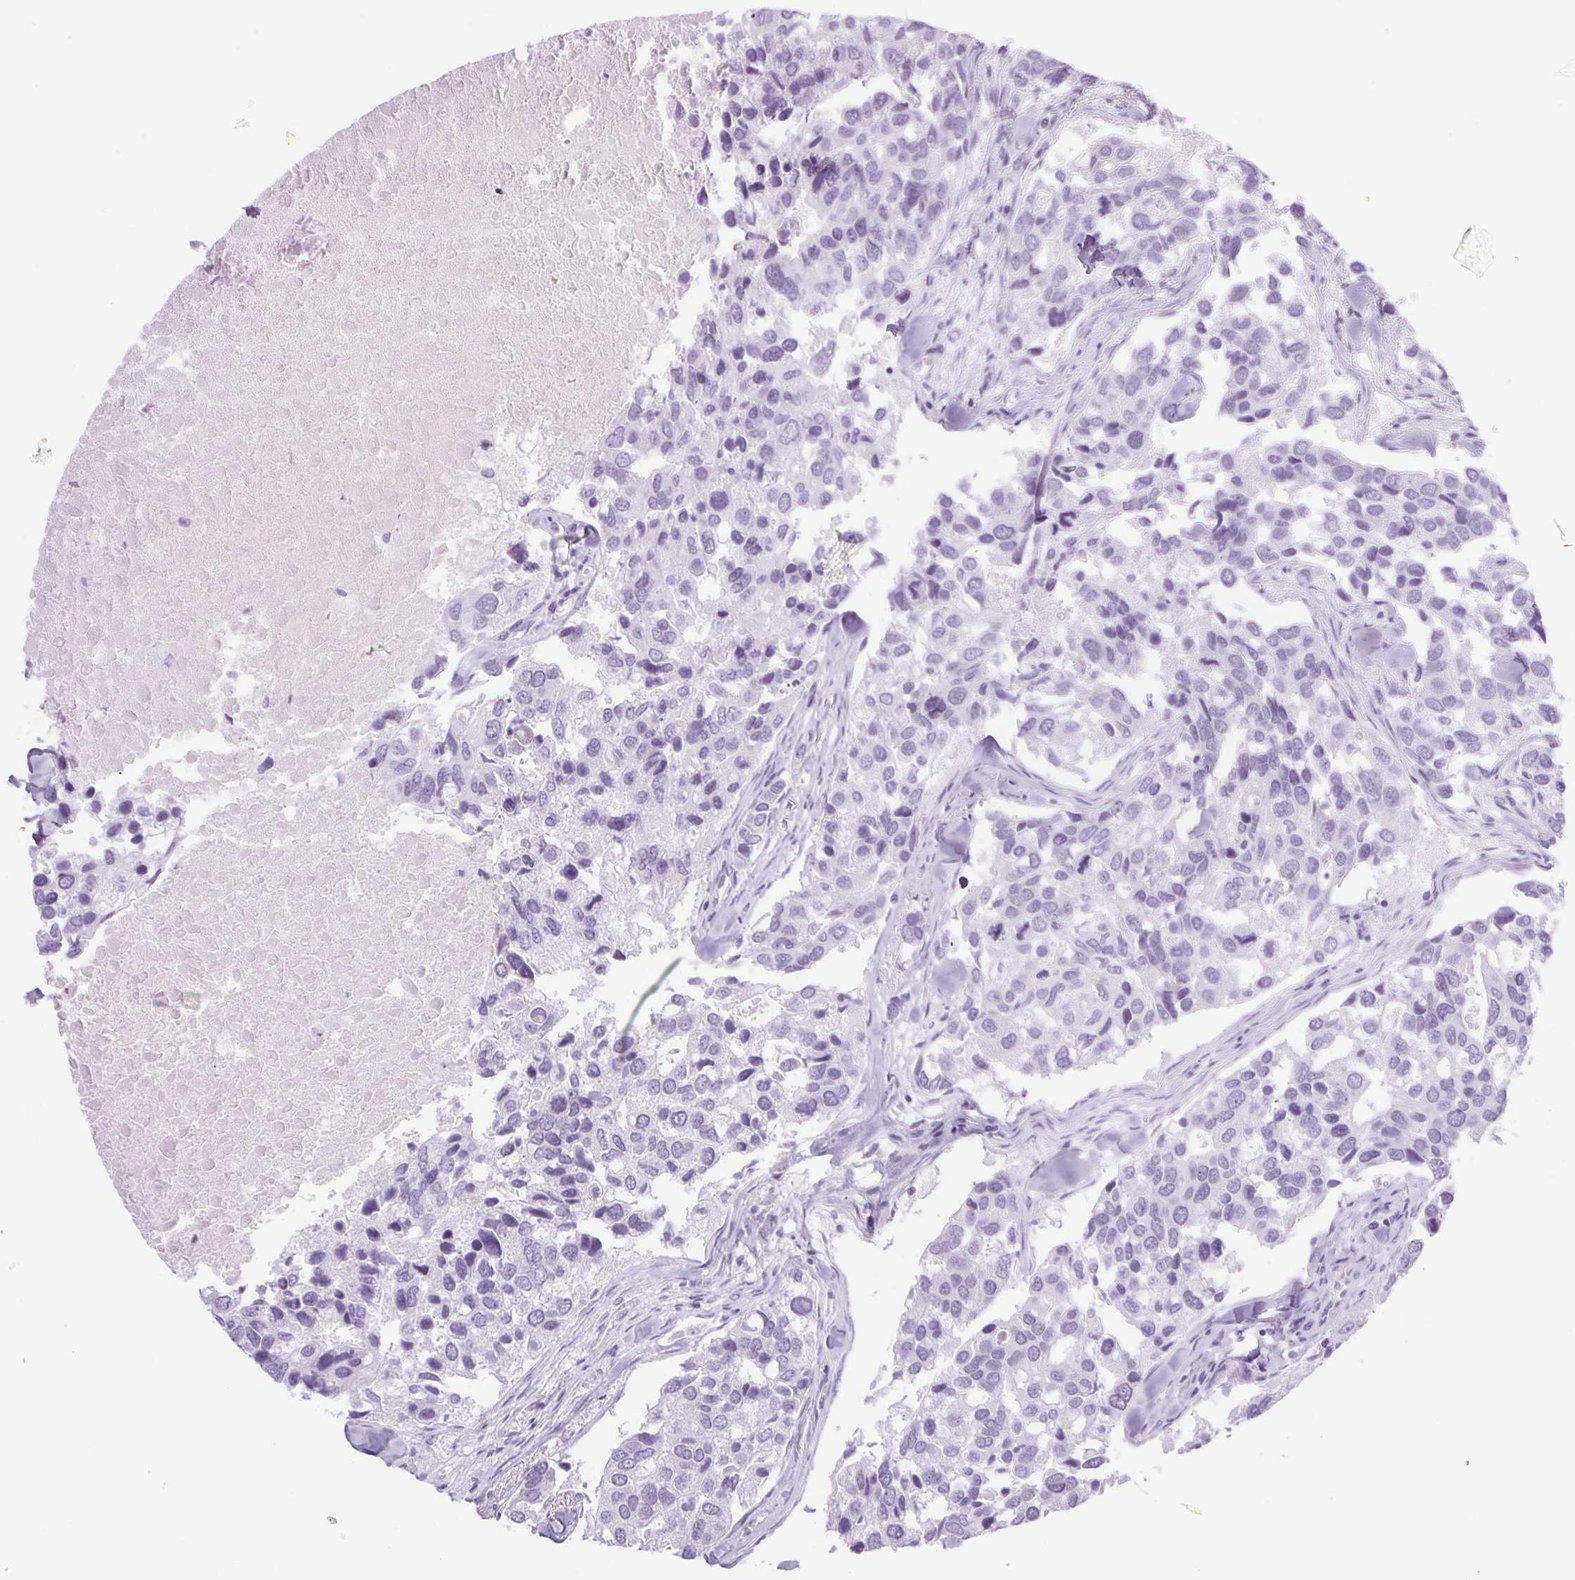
{"staining": {"intensity": "negative", "quantity": "none", "location": "none"}, "tissue": "breast cancer", "cell_type": "Tumor cells", "image_type": "cancer", "snomed": [{"axis": "morphology", "description": "Duct carcinoma"}, {"axis": "topography", "description": "Breast"}], "caption": "A photomicrograph of breast intraductal carcinoma stained for a protein exhibits no brown staining in tumor cells.", "gene": "SPACA5B", "patient": {"sex": "female", "age": 83}}